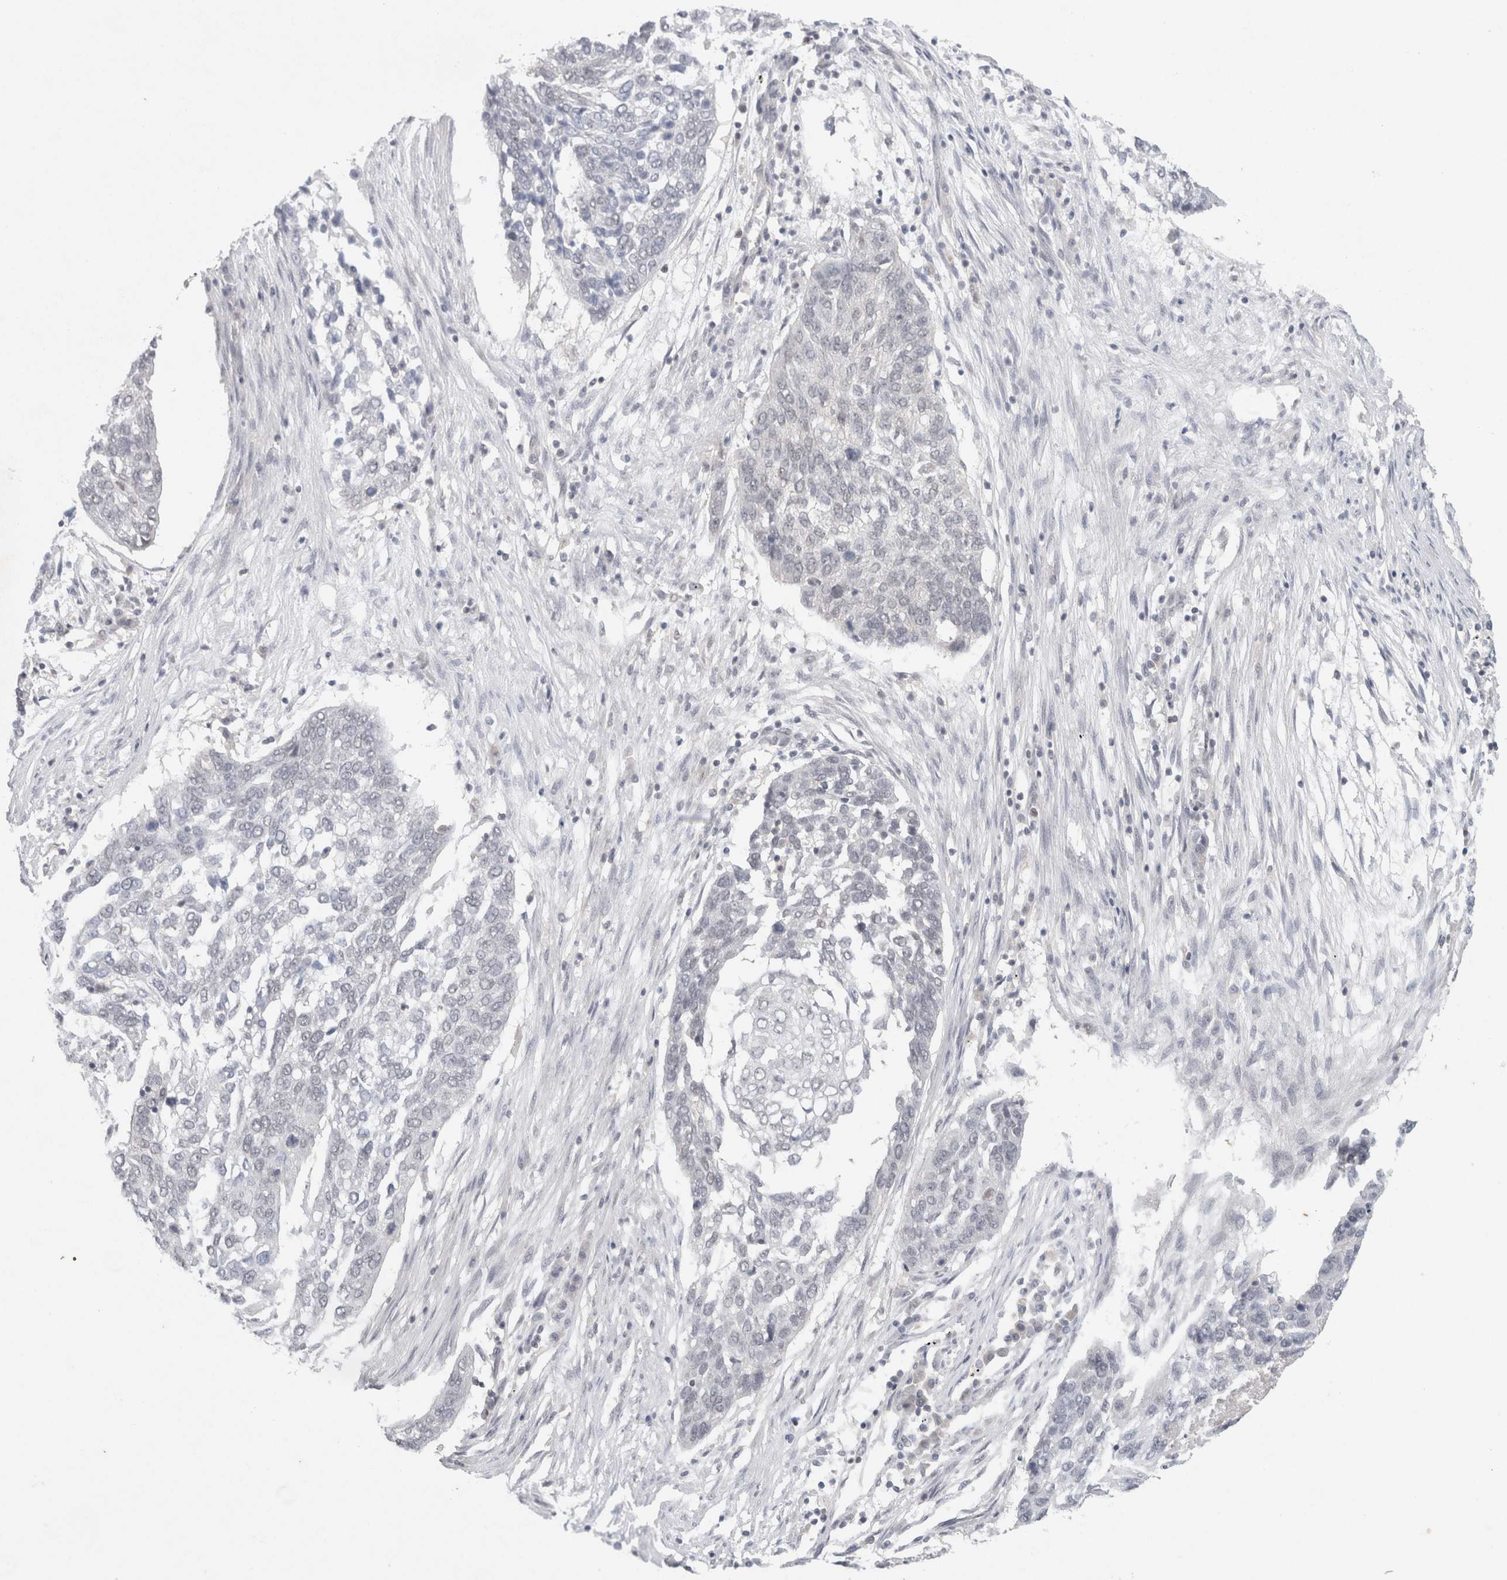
{"staining": {"intensity": "negative", "quantity": "none", "location": "none"}, "tissue": "lung cancer", "cell_type": "Tumor cells", "image_type": "cancer", "snomed": [{"axis": "morphology", "description": "Squamous cell carcinoma, NOS"}, {"axis": "topography", "description": "Lung"}], "caption": "The image shows no significant expression in tumor cells of squamous cell carcinoma (lung). (DAB (3,3'-diaminobenzidine) immunohistochemistry, high magnification).", "gene": "FBXO42", "patient": {"sex": "female", "age": 63}}